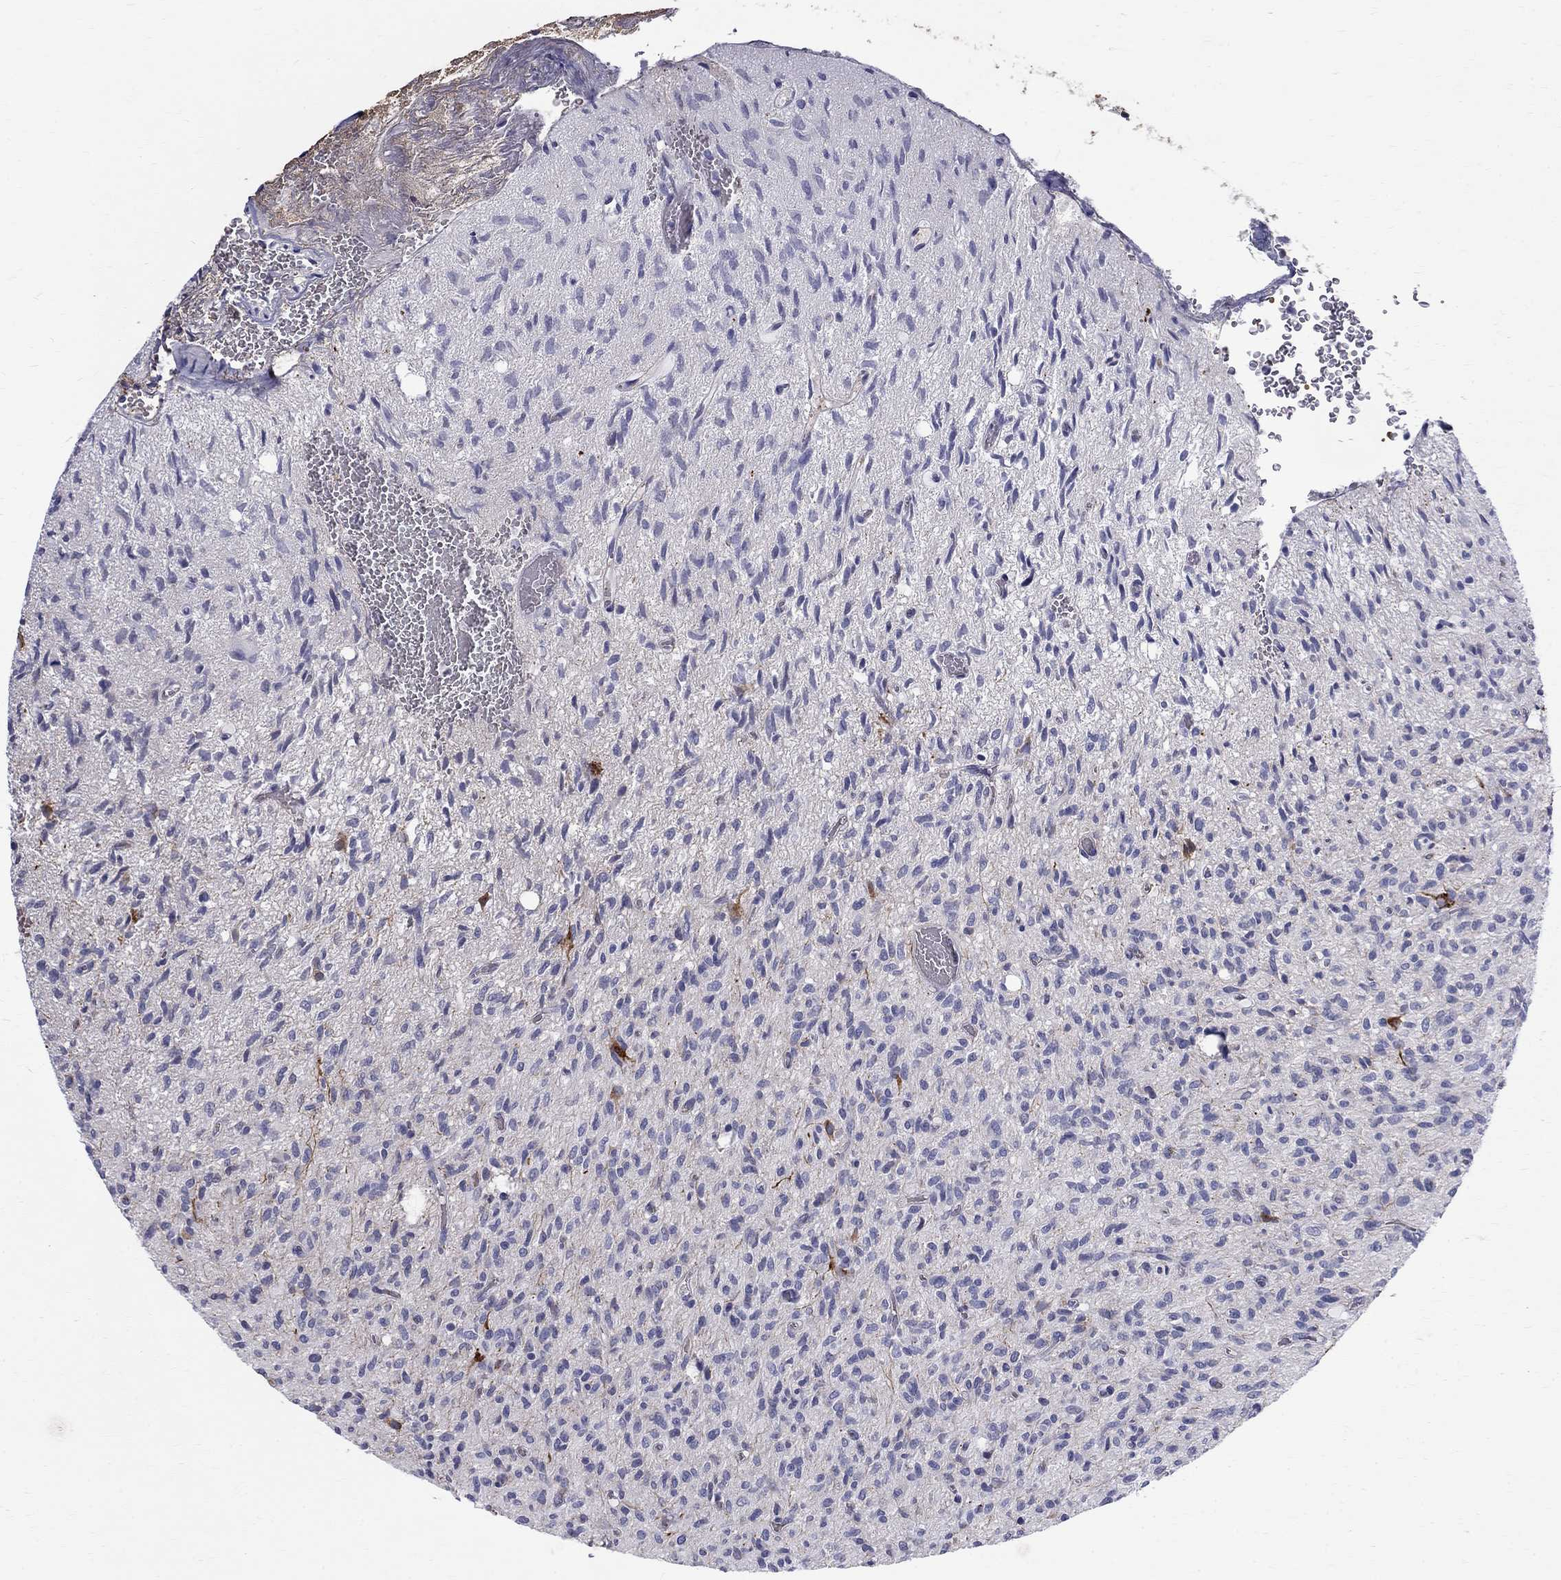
{"staining": {"intensity": "negative", "quantity": "none", "location": "none"}, "tissue": "glioma", "cell_type": "Tumor cells", "image_type": "cancer", "snomed": [{"axis": "morphology", "description": "Glioma, malignant, High grade"}, {"axis": "topography", "description": "Brain"}], "caption": "Immunohistochemical staining of human malignant glioma (high-grade) reveals no significant positivity in tumor cells.", "gene": "AGER", "patient": {"sex": "male", "age": 64}}